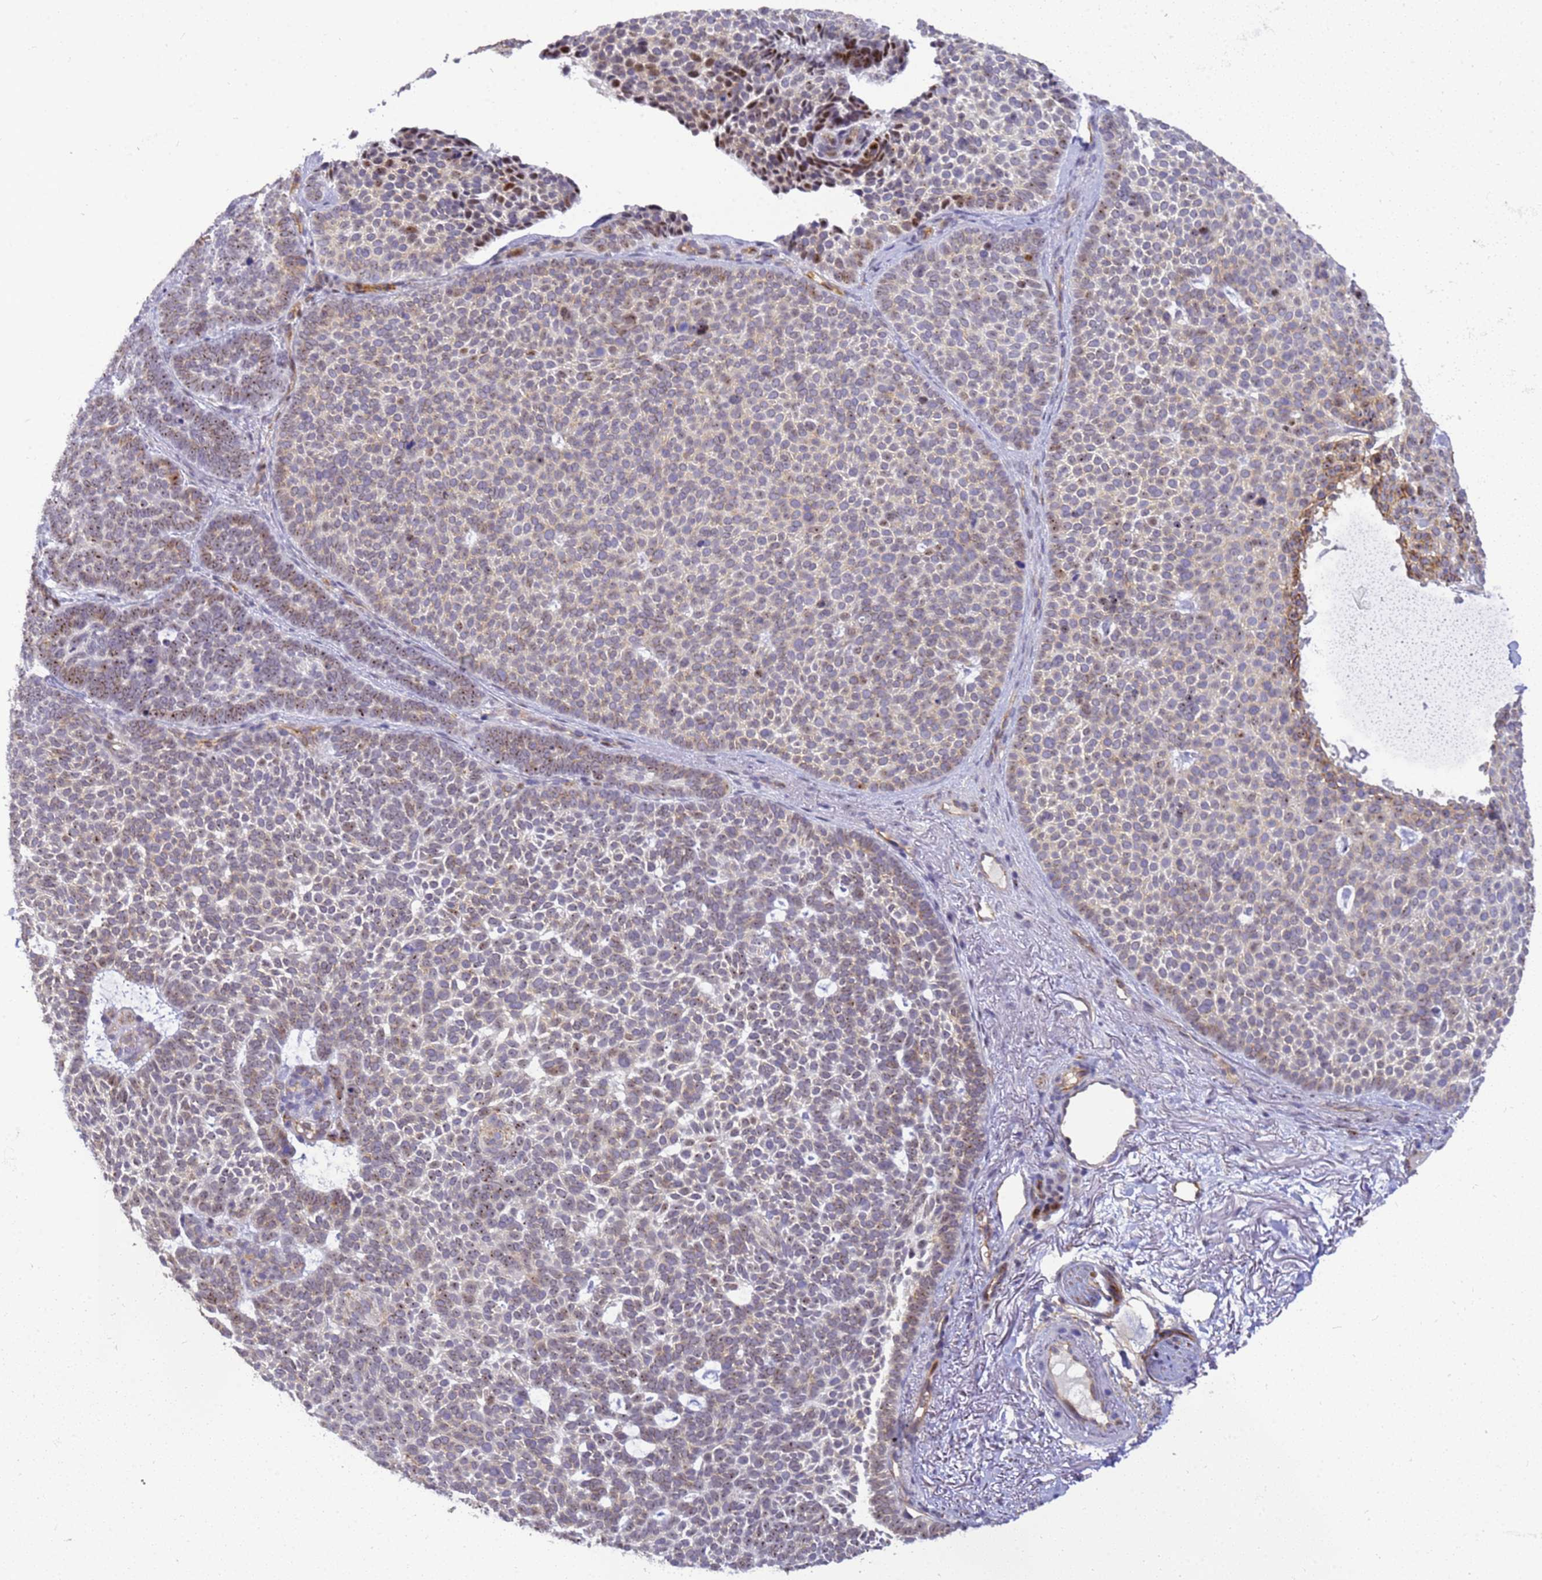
{"staining": {"intensity": "moderate", "quantity": "<25%", "location": "nuclear"}, "tissue": "skin cancer", "cell_type": "Tumor cells", "image_type": "cancer", "snomed": [{"axis": "morphology", "description": "Basal cell carcinoma"}, {"axis": "topography", "description": "Skin"}], "caption": "Approximately <25% of tumor cells in skin basal cell carcinoma demonstrate moderate nuclear protein expression as visualized by brown immunohistochemical staining.", "gene": "GON4L", "patient": {"sex": "female", "age": 77}}